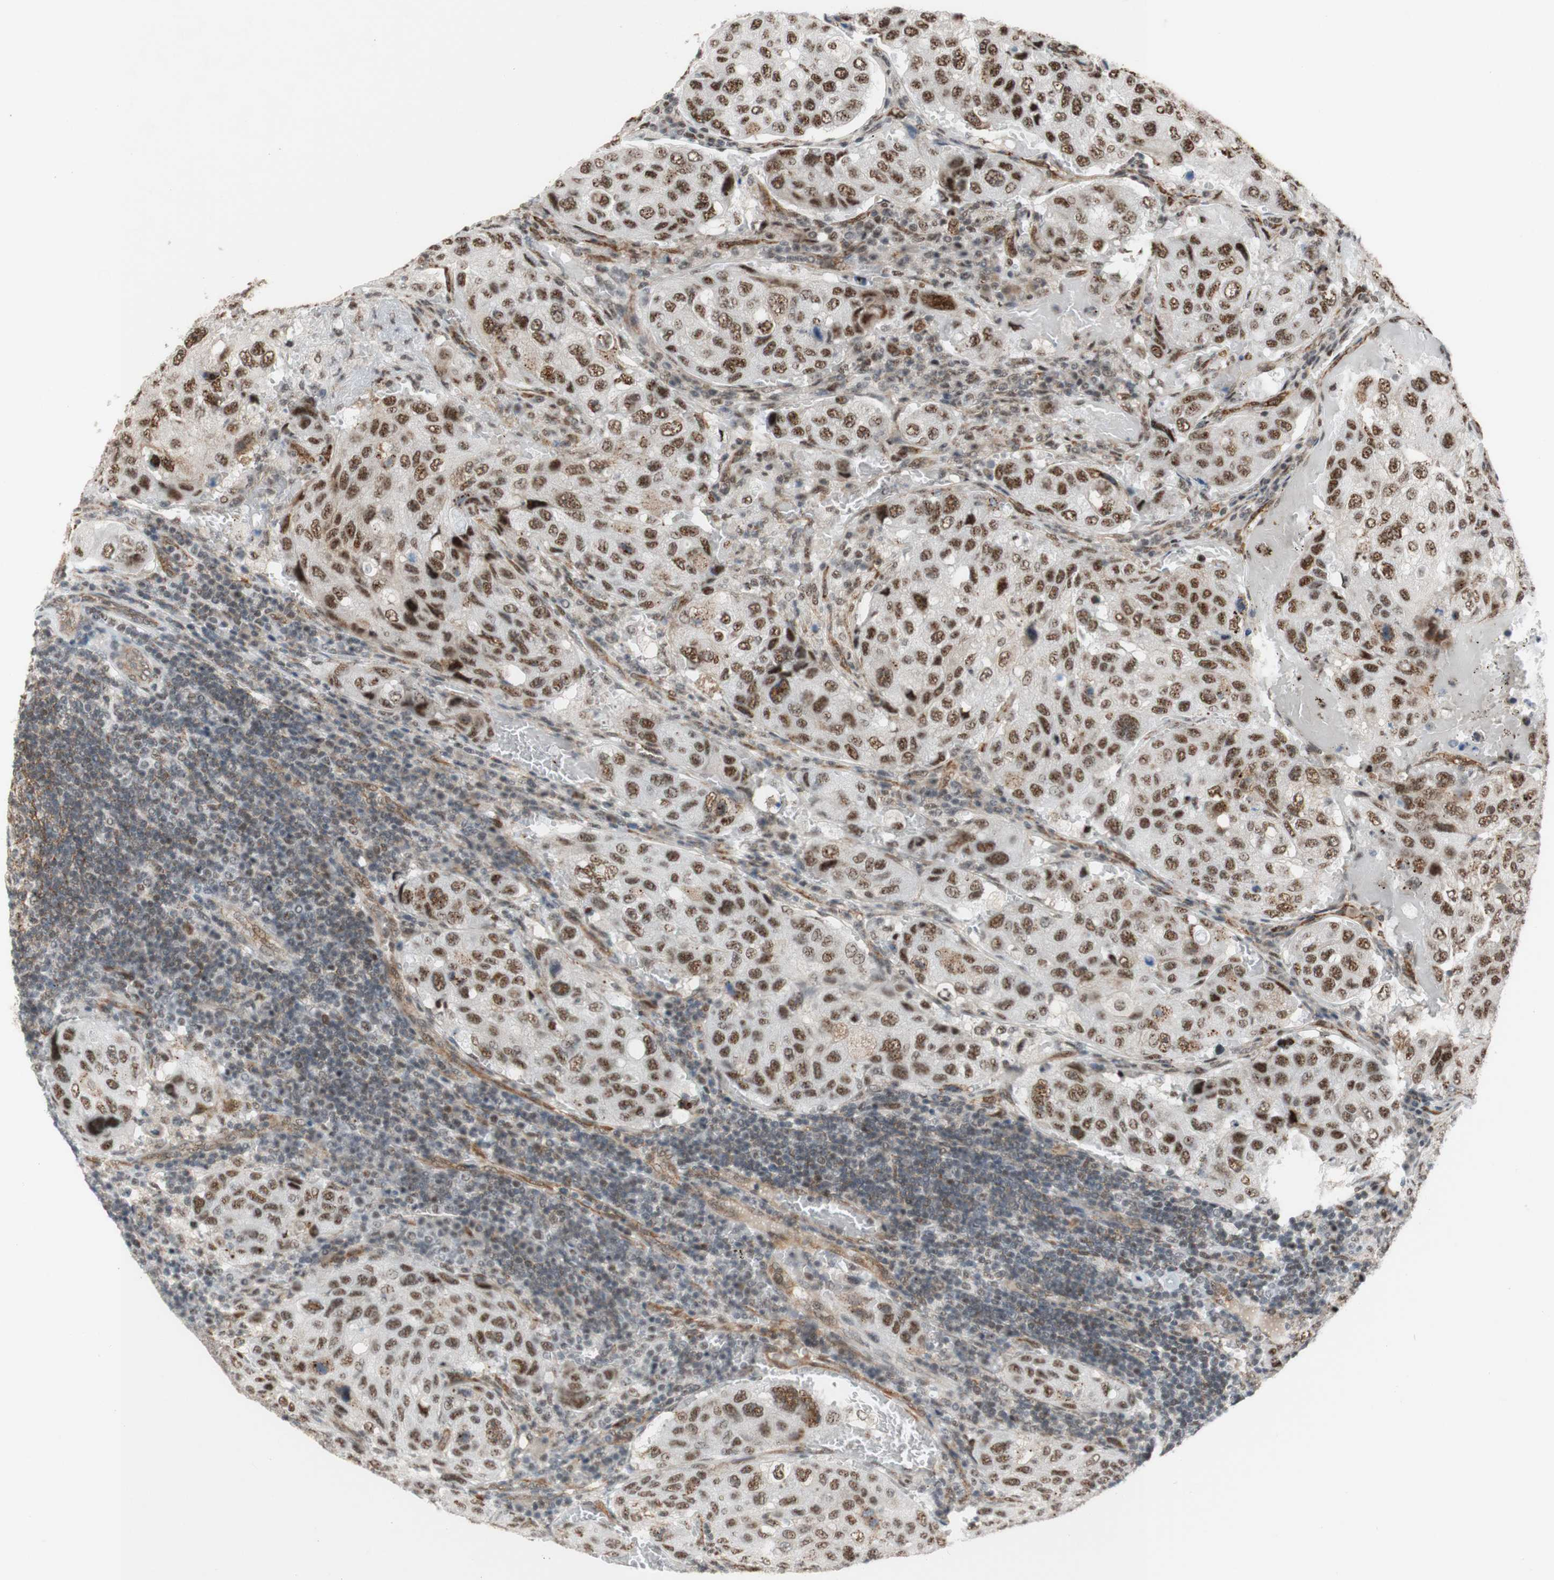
{"staining": {"intensity": "strong", "quantity": ">75%", "location": "nuclear"}, "tissue": "urothelial cancer", "cell_type": "Tumor cells", "image_type": "cancer", "snomed": [{"axis": "morphology", "description": "Urothelial carcinoma, High grade"}, {"axis": "topography", "description": "Lymph node"}, {"axis": "topography", "description": "Urinary bladder"}], "caption": "Tumor cells reveal strong nuclear positivity in approximately >75% of cells in urothelial cancer.", "gene": "SAP18", "patient": {"sex": "male", "age": 51}}